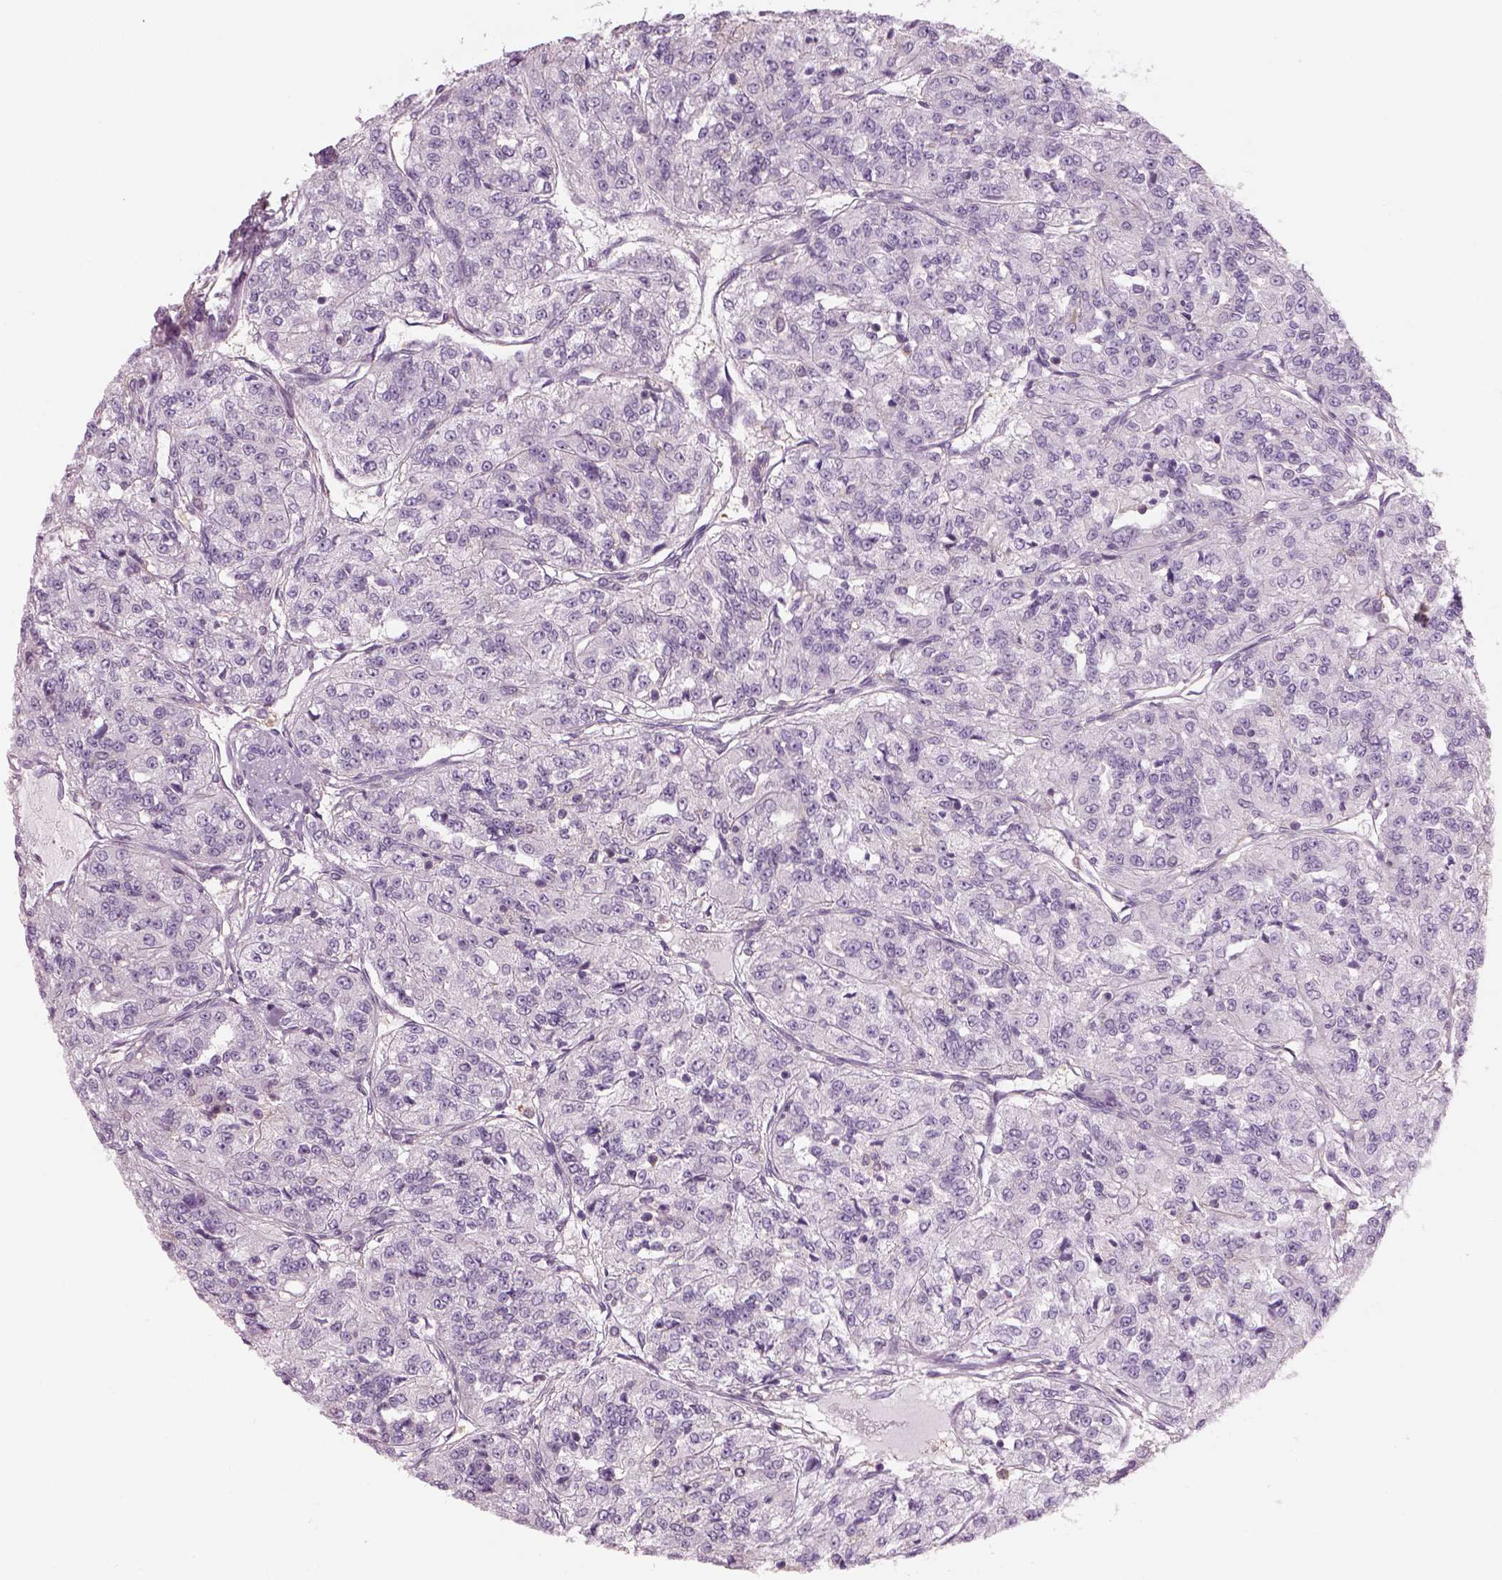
{"staining": {"intensity": "negative", "quantity": "none", "location": "none"}, "tissue": "renal cancer", "cell_type": "Tumor cells", "image_type": "cancer", "snomed": [{"axis": "morphology", "description": "Adenocarcinoma, NOS"}, {"axis": "topography", "description": "Kidney"}], "caption": "An image of human adenocarcinoma (renal) is negative for staining in tumor cells. Nuclei are stained in blue.", "gene": "SLC1A7", "patient": {"sex": "female", "age": 63}}